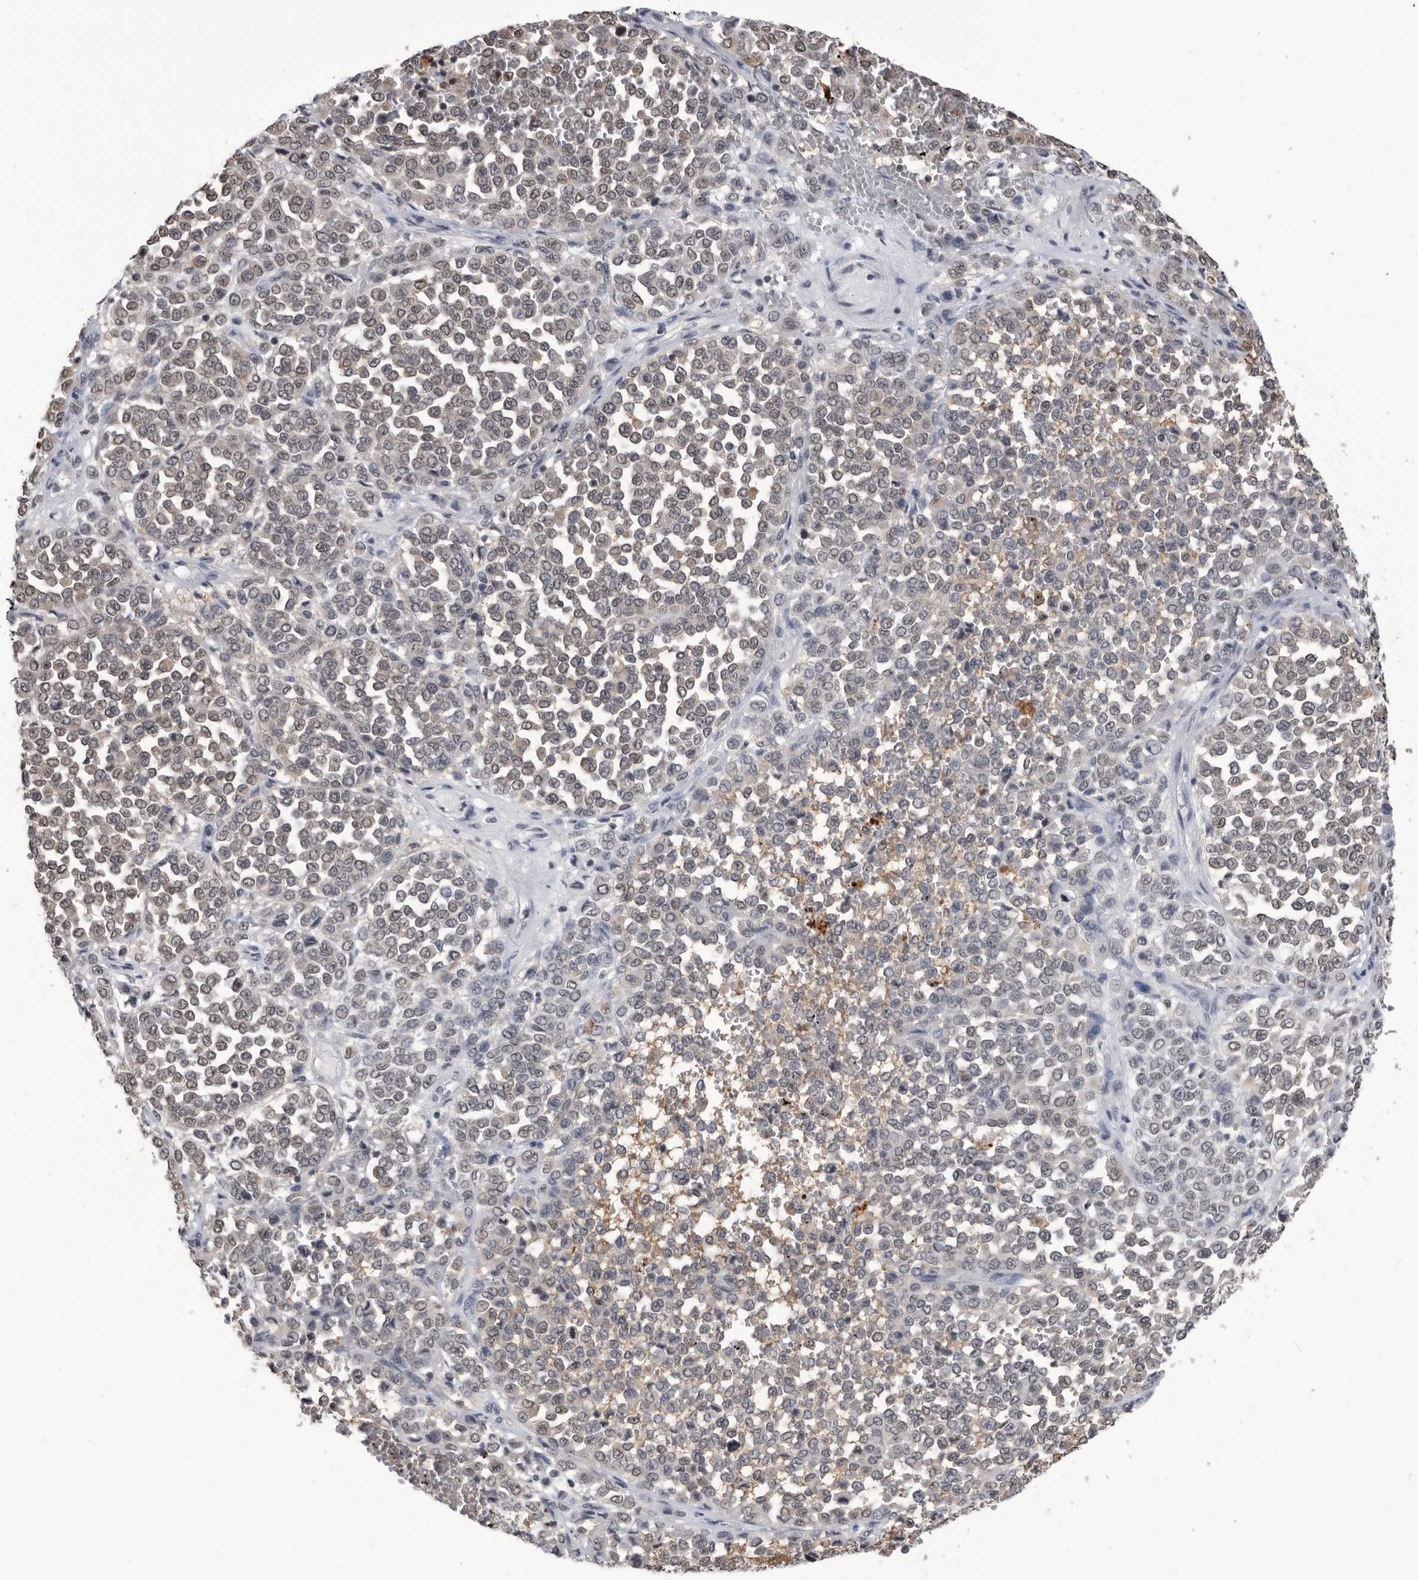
{"staining": {"intensity": "weak", "quantity": "25%-75%", "location": "nuclear"}, "tissue": "melanoma", "cell_type": "Tumor cells", "image_type": "cancer", "snomed": [{"axis": "morphology", "description": "Malignant melanoma, Metastatic site"}, {"axis": "topography", "description": "Pancreas"}], "caption": "This histopathology image exhibits malignant melanoma (metastatic site) stained with immunohistochemistry to label a protein in brown. The nuclear of tumor cells show weak positivity for the protein. Nuclei are counter-stained blue.", "gene": "TSTD1", "patient": {"sex": "female", "age": 30}}